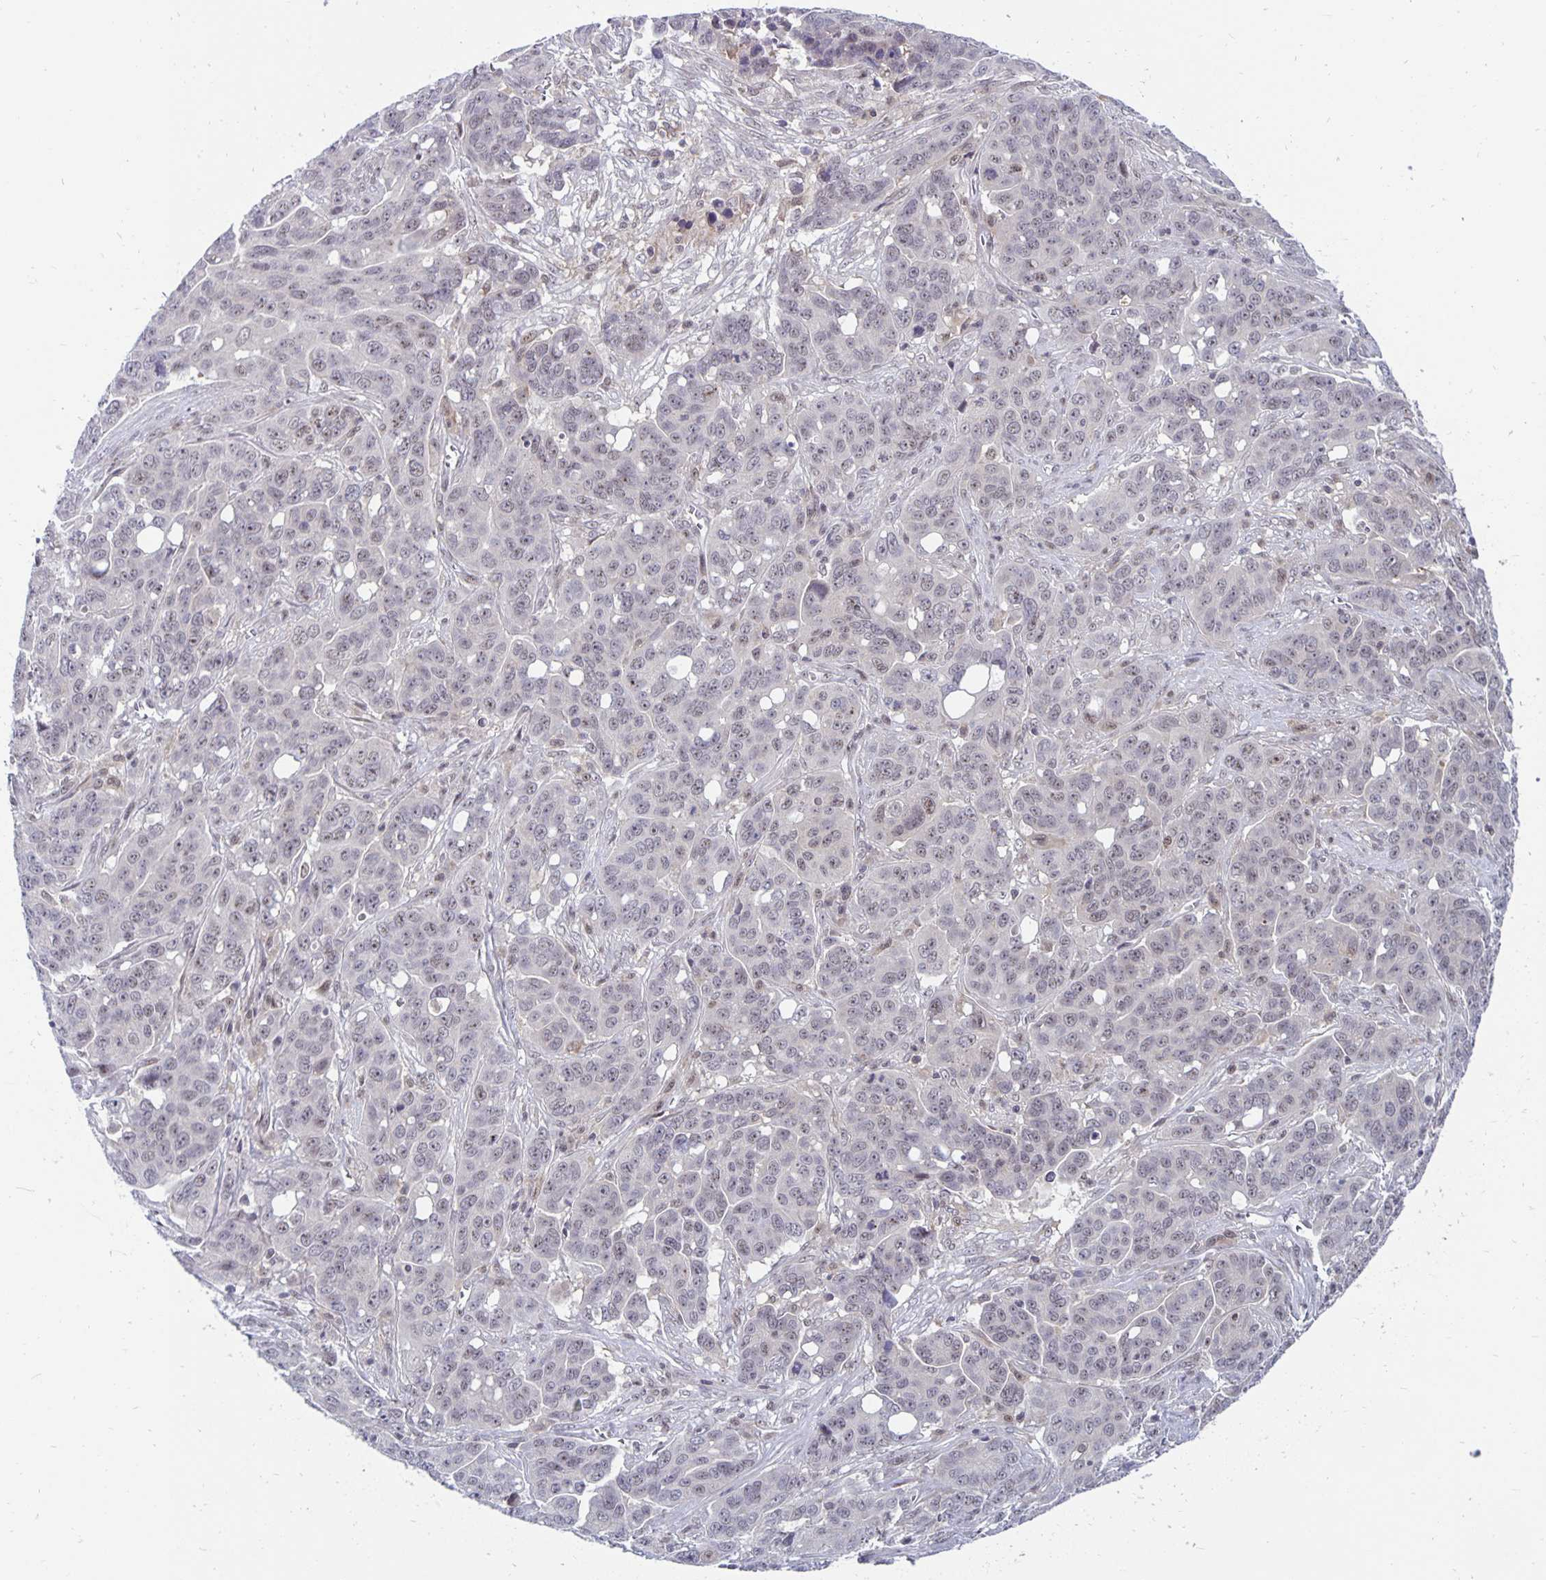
{"staining": {"intensity": "weak", "quantity": "<25%", "location": "nuclear"}, "tissue": "ovarian cancer", "cell_type": "Tumor cells", "image_type": "cancer", "snomed": [{"axis": "morphology", "description": "Carcinoma, endometroid"}, {"axis": "topography", "description": "Ovary"}], "caption": "Tumor cells show no significant protein staining in ovarian cancer (endometroid carcinoma).", "gene": "EXOC6B", "patient": {"sex": "female", "age": 78}}